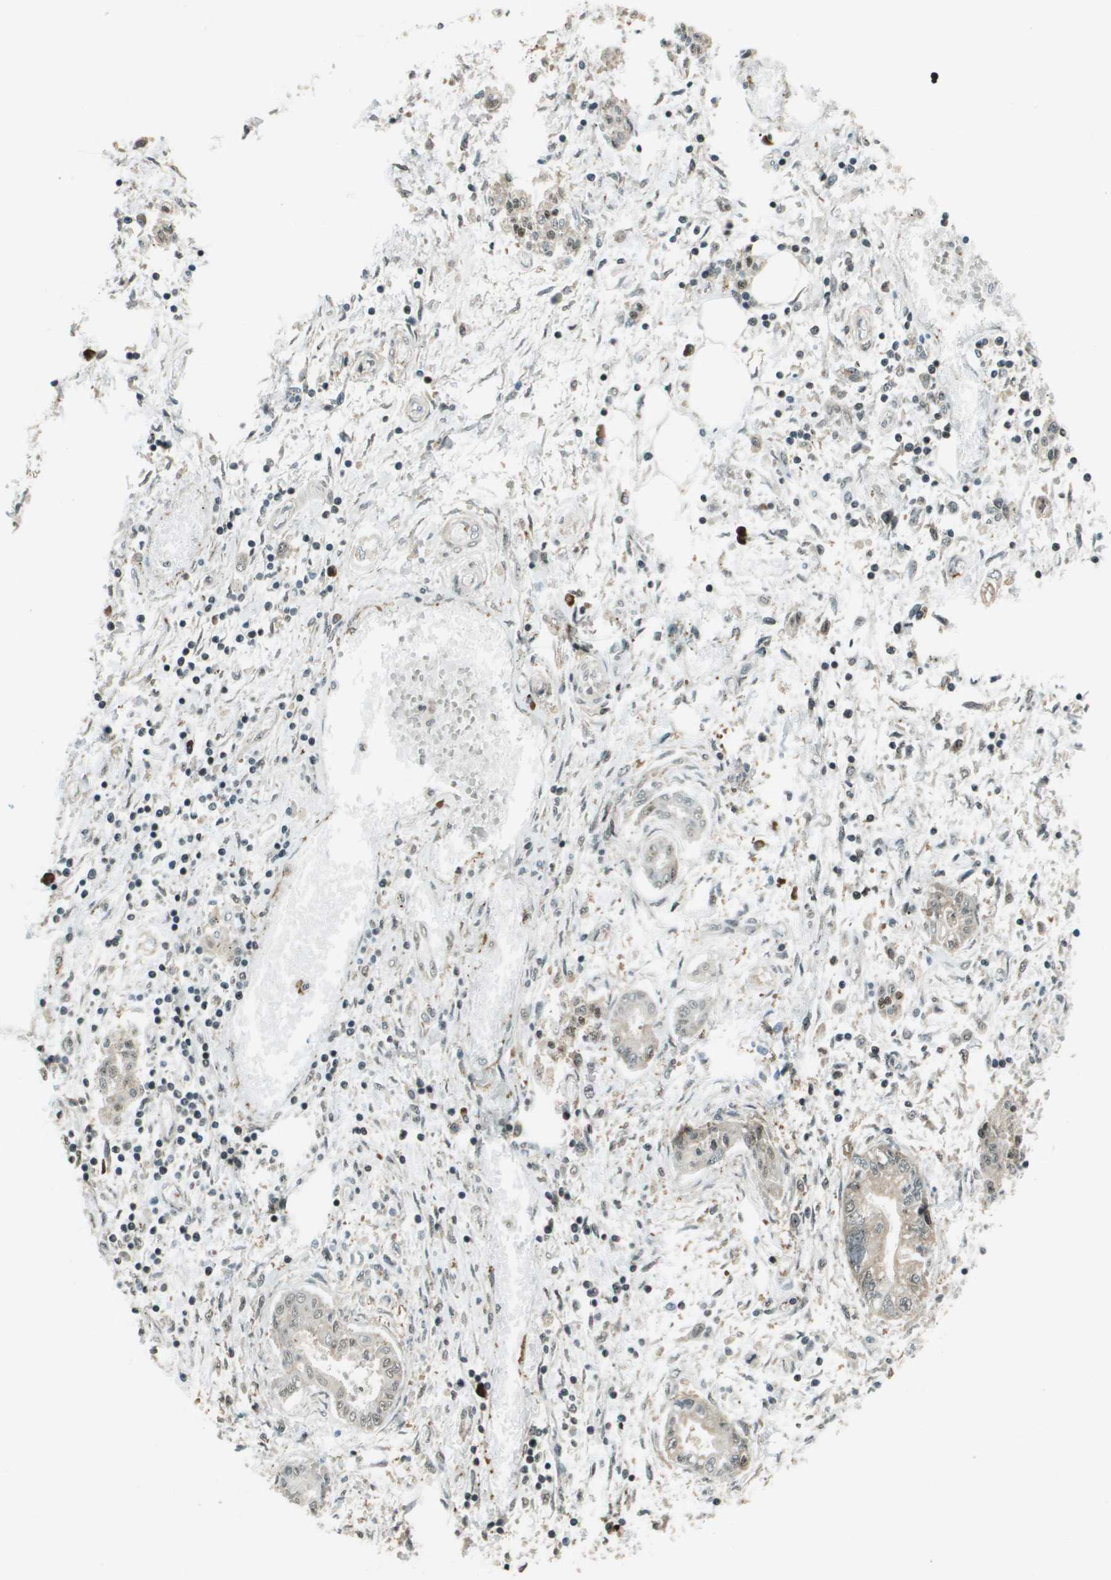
{"staining": {"intensity": "negative", "quantity": "none", "location": "none"}, "tissue": "pancreatic cancer", "cell_type": "Tumor cells", "image_type": "cancer", "snomed": [{"axis": "morphology", "description": "Adenocarcinoma, NOS"}, {"axis": "topography", "description": "Pancreas"}], "caption": "This histopathology image is of pancreatic cancer (adenocarcinoma) stained with IHC to label a protein in brown with the nuclei are counter-stained blue. There is no expression in tumor cells. (DAB (3,3'-diaminobenzidine) IHC, high magnification).", "gene": "SDC3", "patient": {"sex": "male", "age": 56}}